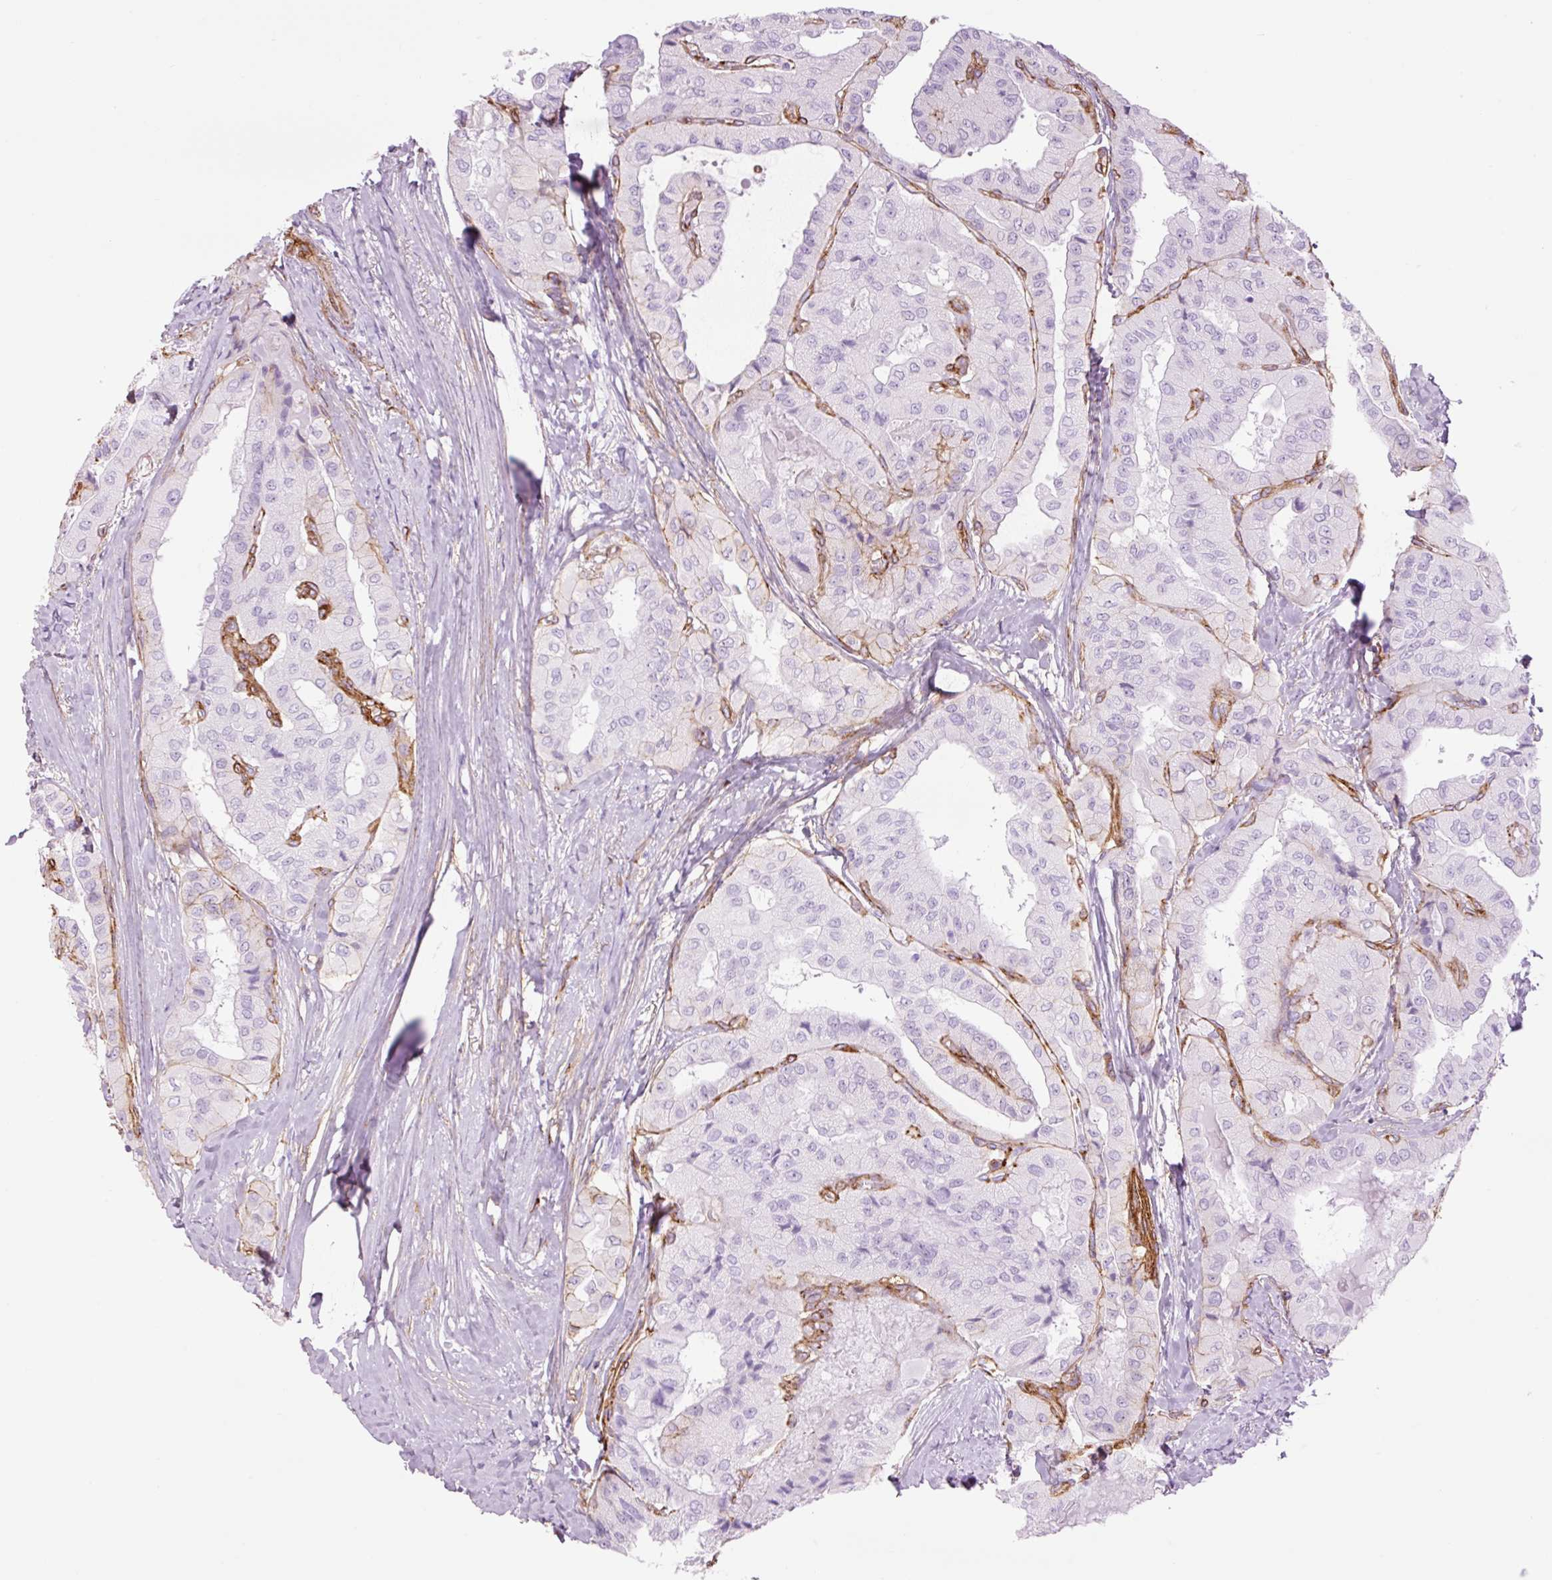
{"staining": {"intensity": "negative", "quantity": "none", "location": "none"}, "tissue": "thyroid cancer", "cell_type": "Tumor cells", "image_type": "cancer", "snomed": [{"axis": "morphology", "description": "Normal tissue, NOS"}, {"axis": "morphology", "description": "Papillary adenocarcinoma, NOS"}, {"axis": "topography", "description": "Thyroid gland"}], "caption": "Tumor cells are negative for brown protein staining in thyroid papillary adenocarcinoma.", "gene": "CAV1", "patient": {"sex": "female", "age": 59}}